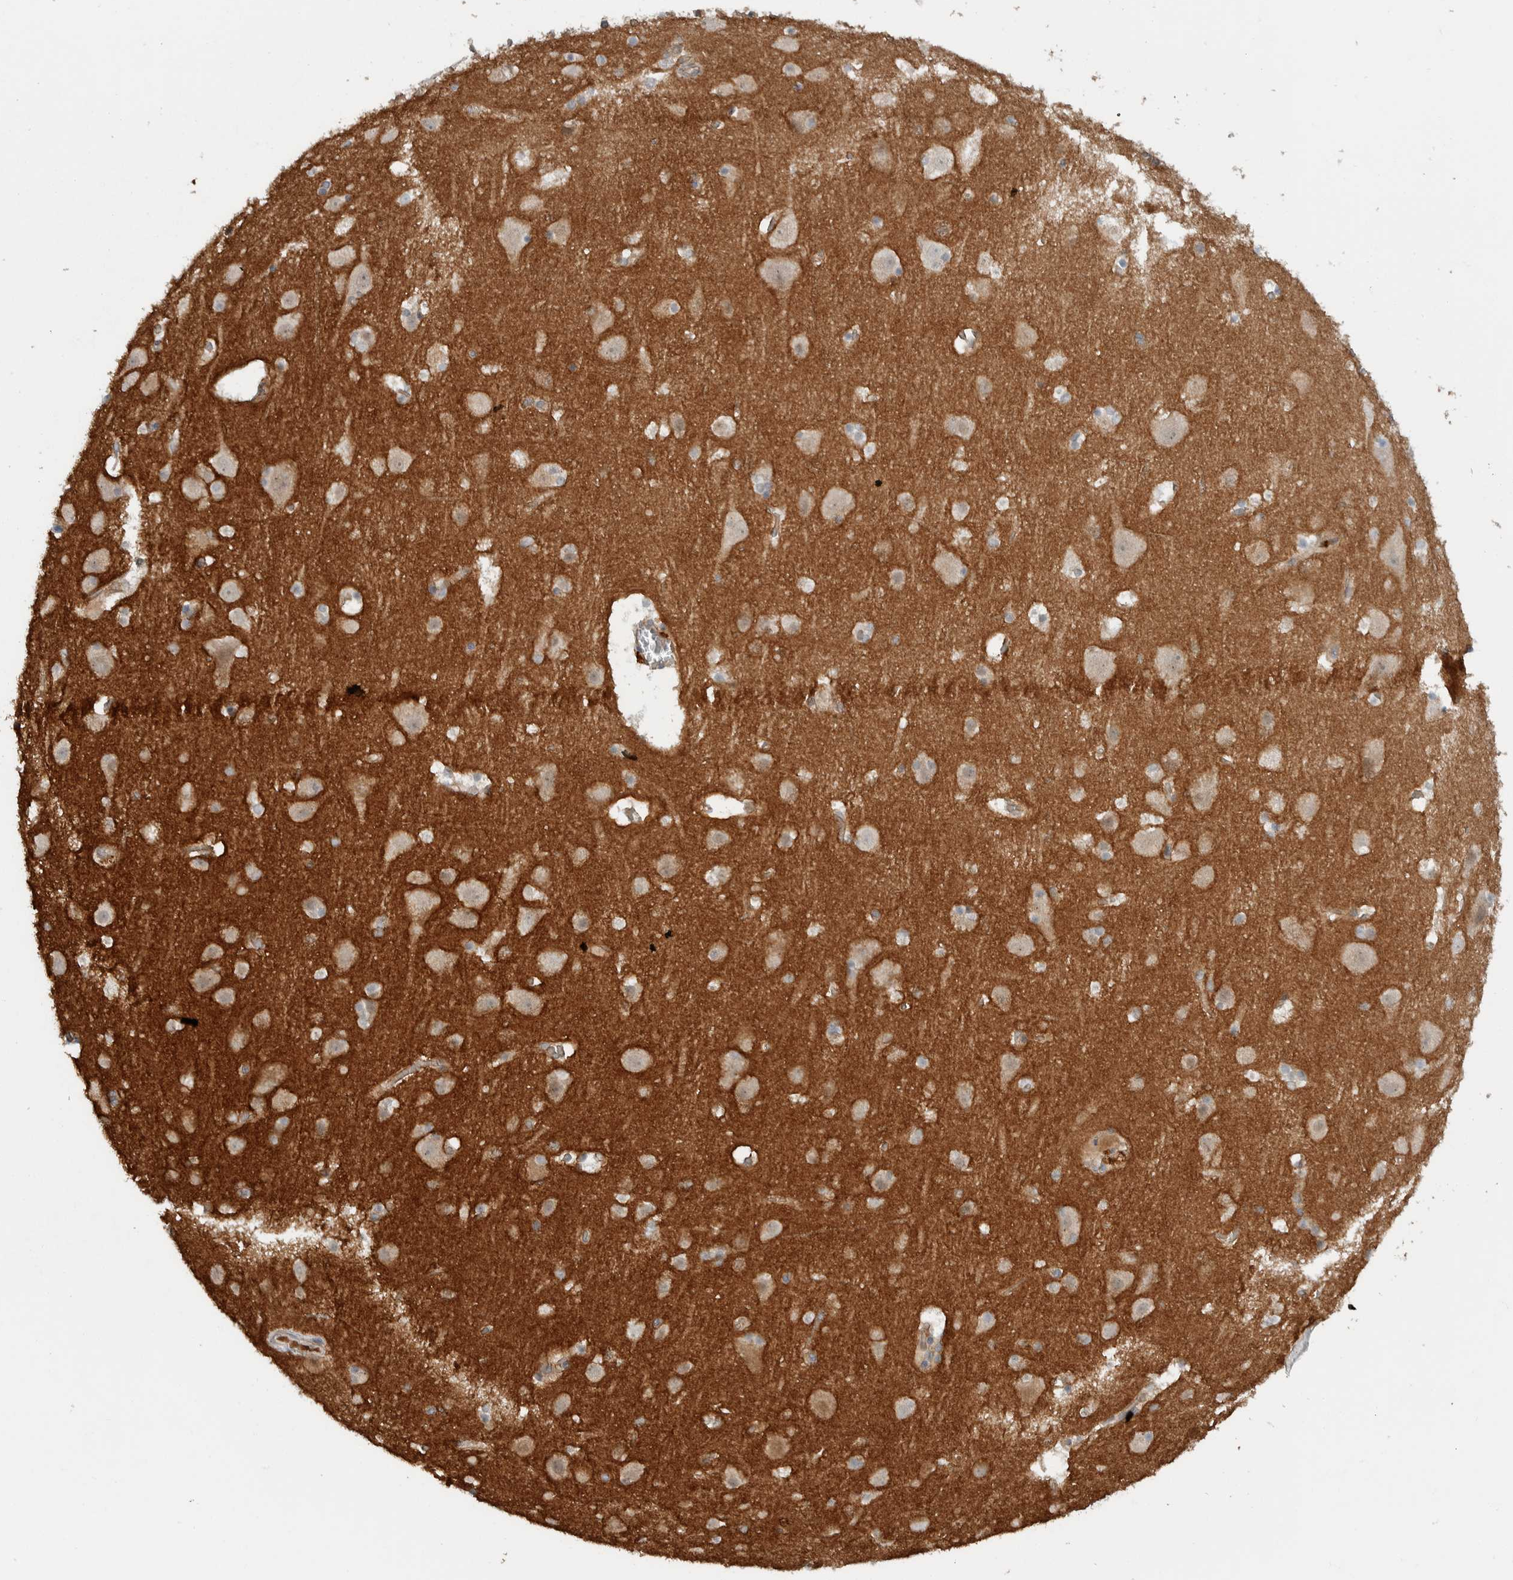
{"staining": {"intensity": "negative", "quantity": "none", "location": "none"}, "tissue": "cerebral cortex", "cell_type": "Endothelial cells", "image_type": "normal", "snomed": [{"axis": "morphology", "description": "Normal tissue, NOS"}, {"axis": "topography", "description": "Cerebral cortex"}], "caption": "Immunohistochemistry (IHC) of normal human cerebral cortex reveals no positivity in endothelial cells.", "gene": "ARMC7", "patient": {"sex": "male", "age": 45}}